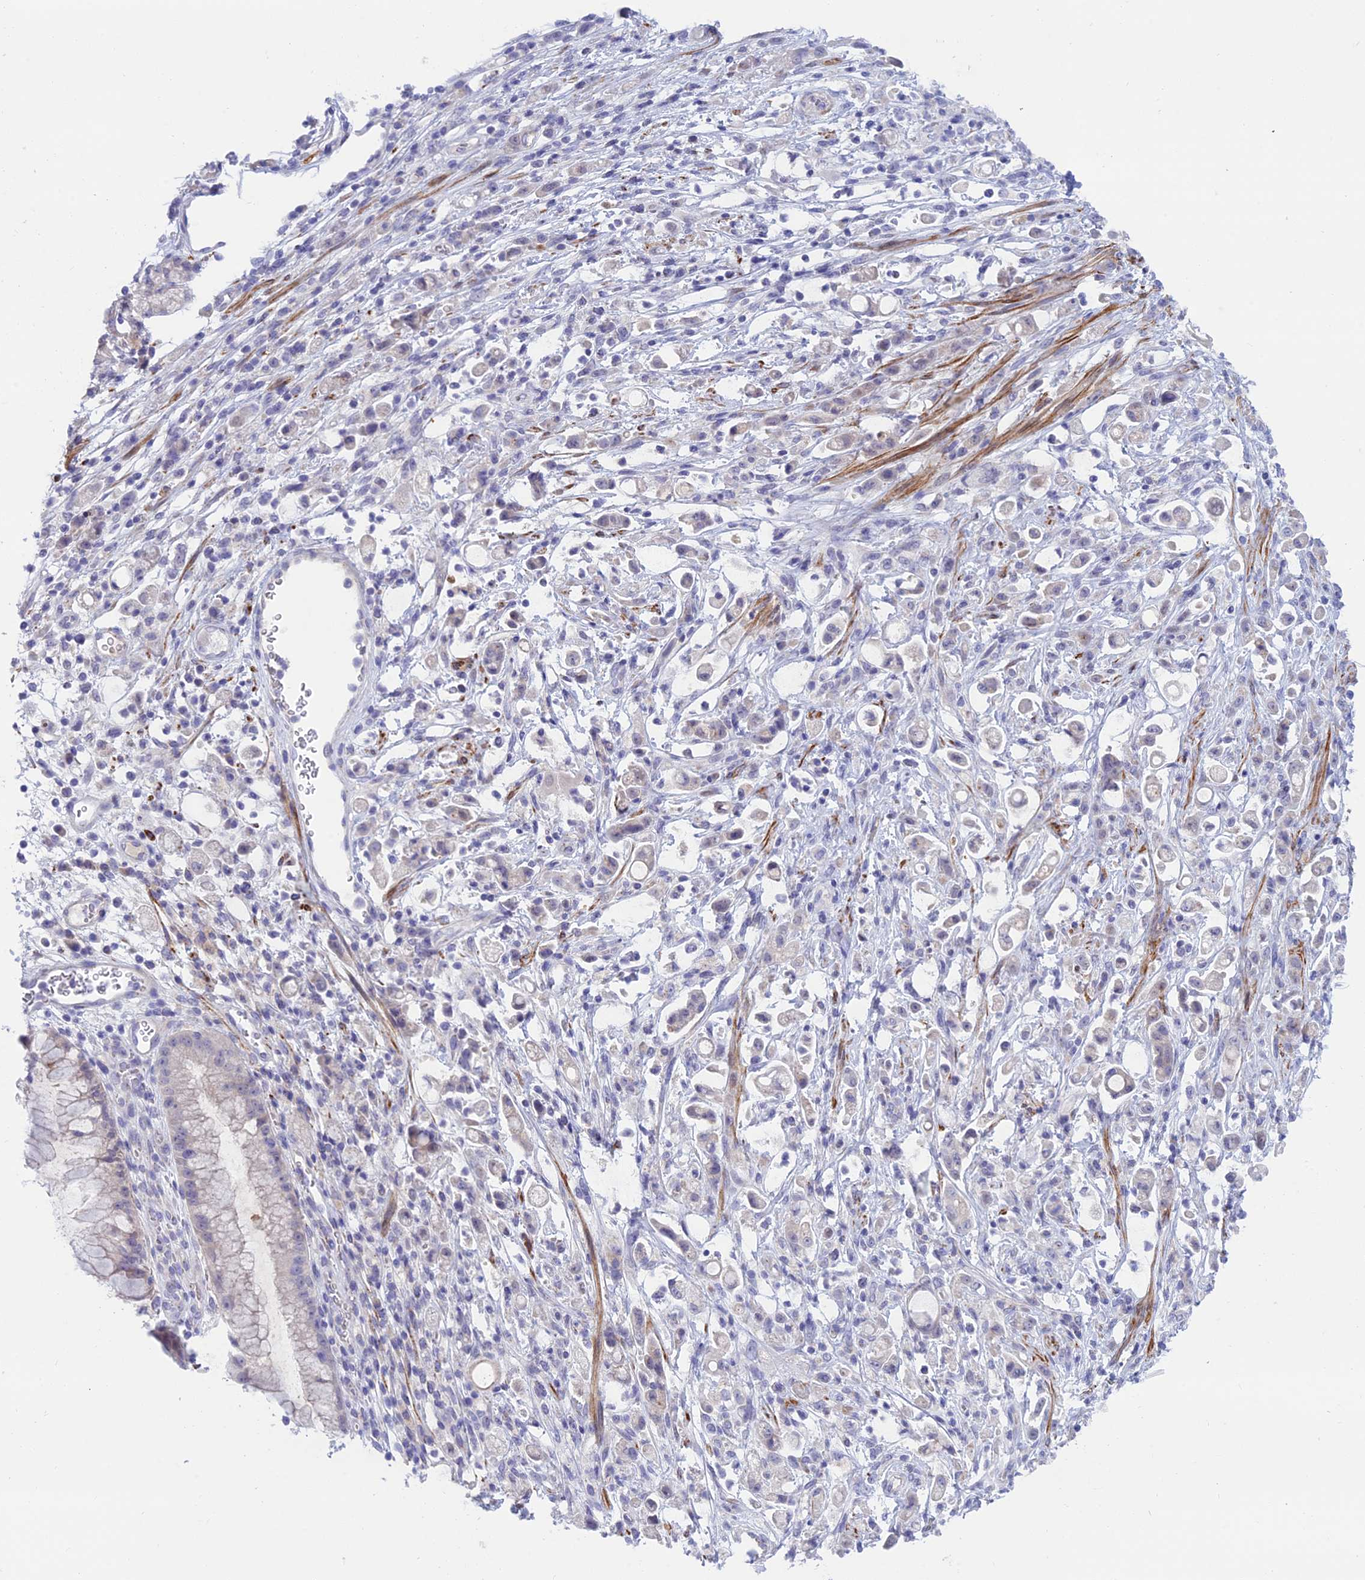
{"staining": {"intensity": "negative", "quantity": "none", "location": "none"}, "tissue": "stomach cancer", "cell_type": "Tumor cells", "image_type": "cancer", "snomed": [{"axis": "morphology", "description": "Adenocarcinoma, NOS"}, {"axis": "topography", "description": "Stomach"}], "caption": "IHC of human stomach cancer shows no staining in tumor cells. (DAB (3,3'-diaminobenzidine) IHC with hematoxylin counter stain).", "gene": "XPO7", "patient": {"sex": "female", "age": 60}}